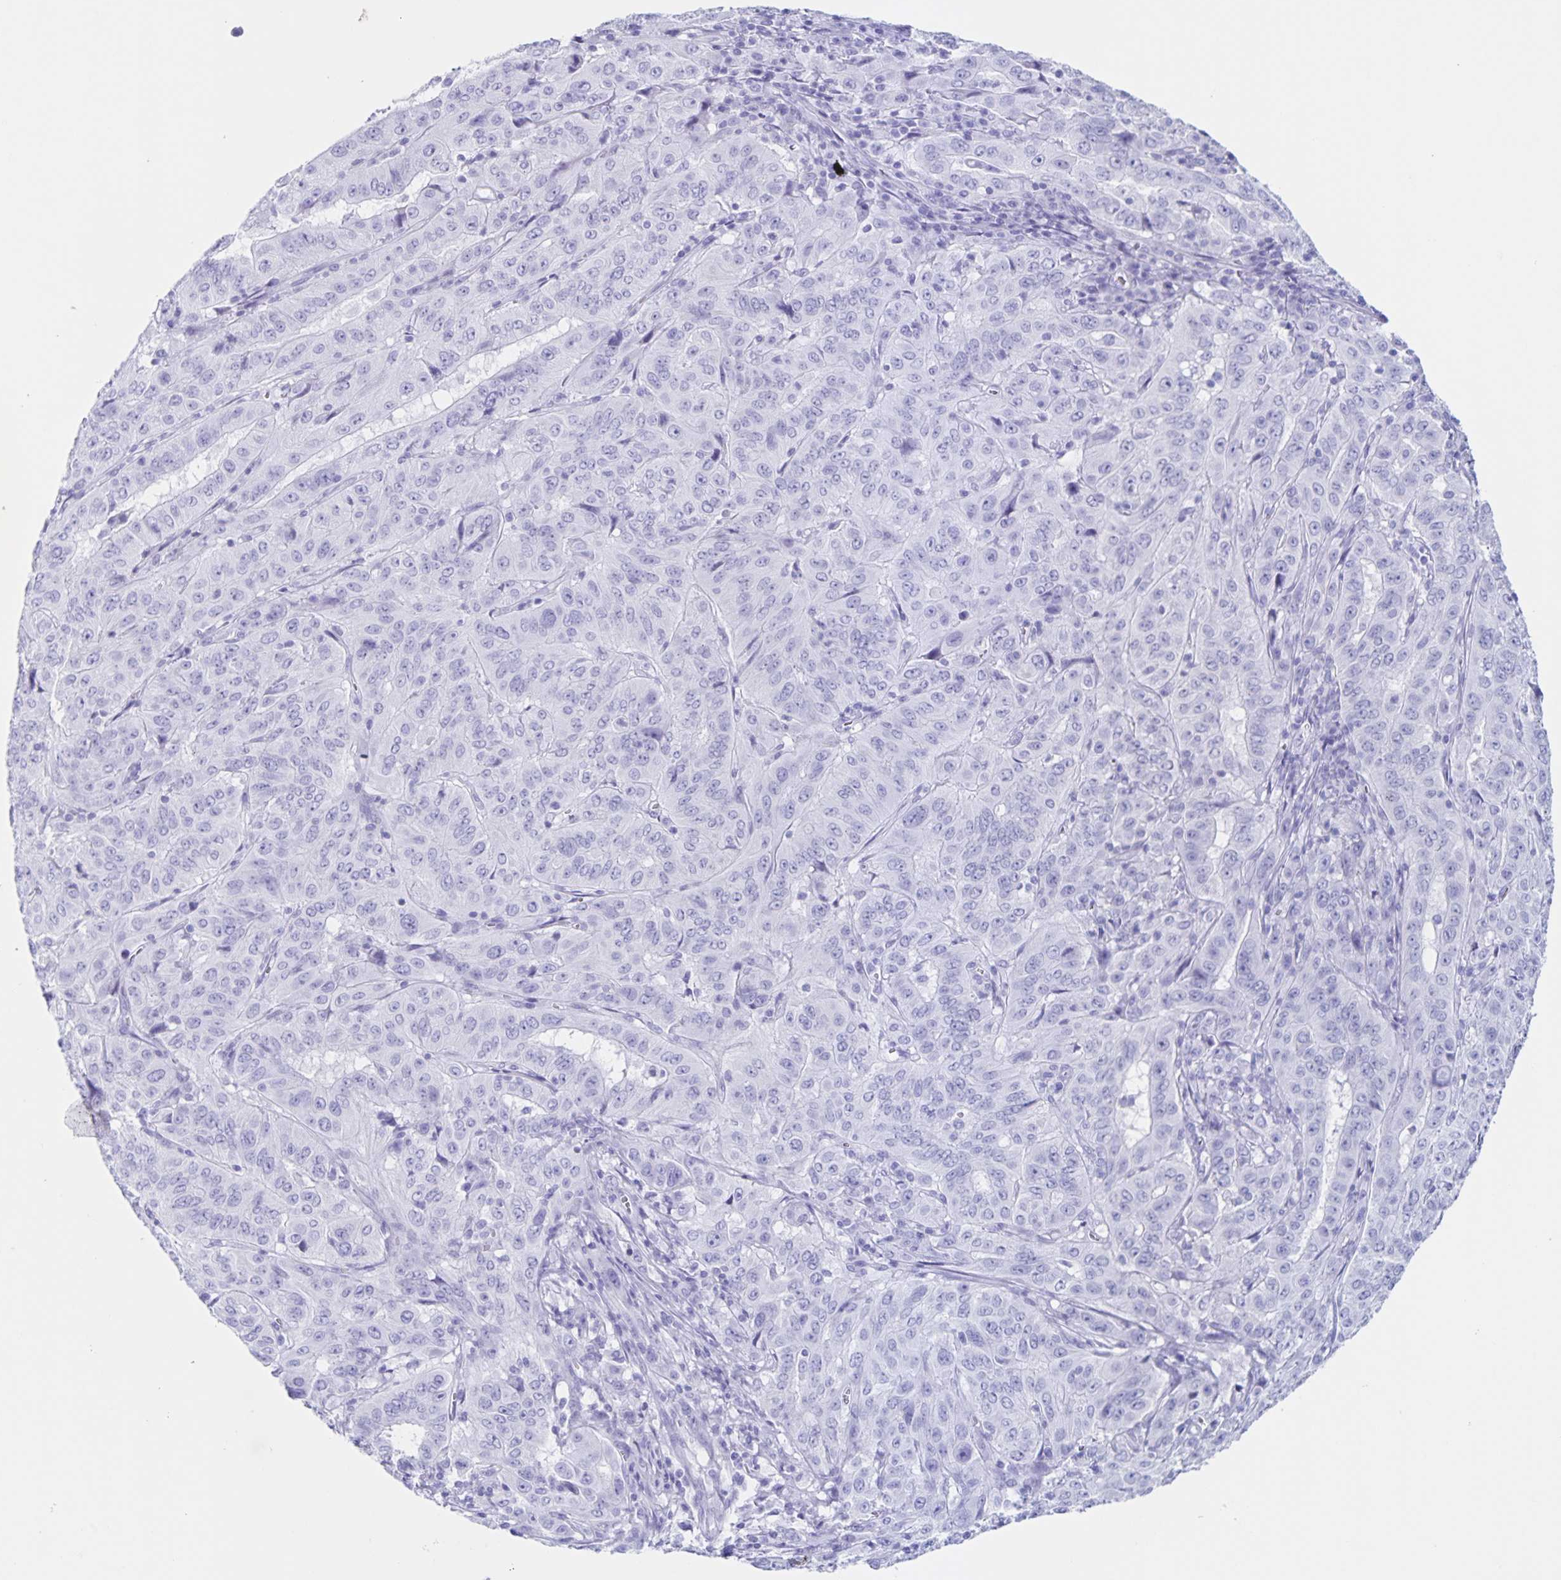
{"staining": {"intensity": "negative", "quantity": "none", "location": "none"}, "tissue": "pancreatic cancer", "cell_type": "Tumor cells", "image_type": "cancer", "snomed": [{"axis": "morphology", "description": "Adenocarcinoma, NOS"}, {"axis": "topography", "description": "Pancreas"}], "caption": "This is an immunohistochemistry photomicrograph of pancreatic cancer (adenocarcinoma). There is no expression in tumor cells.", "gene": "C12orf56", "patient": {"sex": "male", "age": 63}}